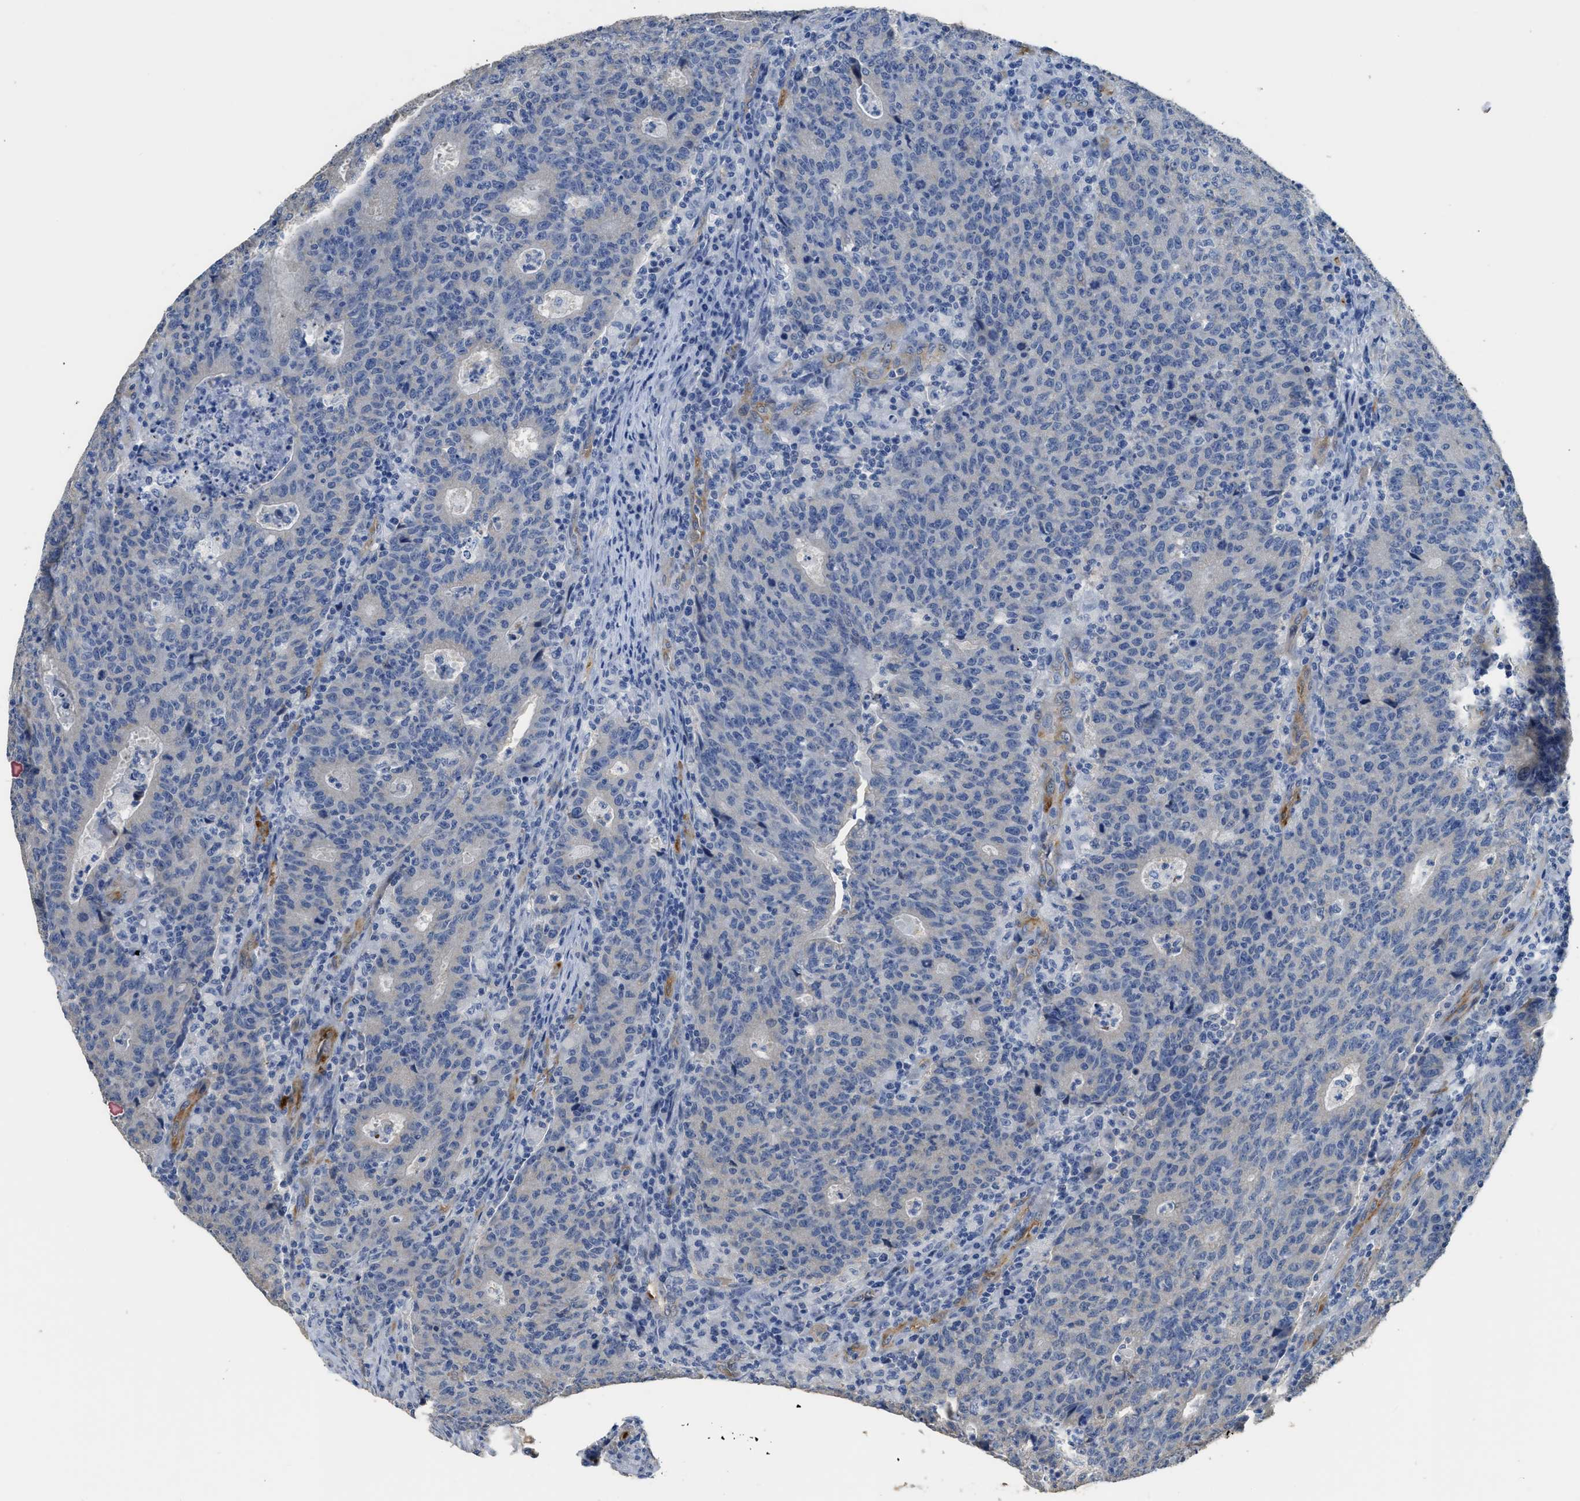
{"staining": {"intensity": "negative", "quantity": "none", "location": "none"}, "tissue": "colorectal cancer", "cell_type": "Tumor cells", "image_type": "cancer", "snomed": [{"axis": "morphology", "description": "Adenocarcinoma, NOS"}, {"axis": "topography", "description": "Colon"}], "caption": "IHC micrograph of adenocarcinoma (colorectal) stained for a protein (brown), which shows no expression in tumor cells. Nuclei are stained in blue.", "gene": "ZSWIM5", "patient": {"sex": "female", "age": 75}}